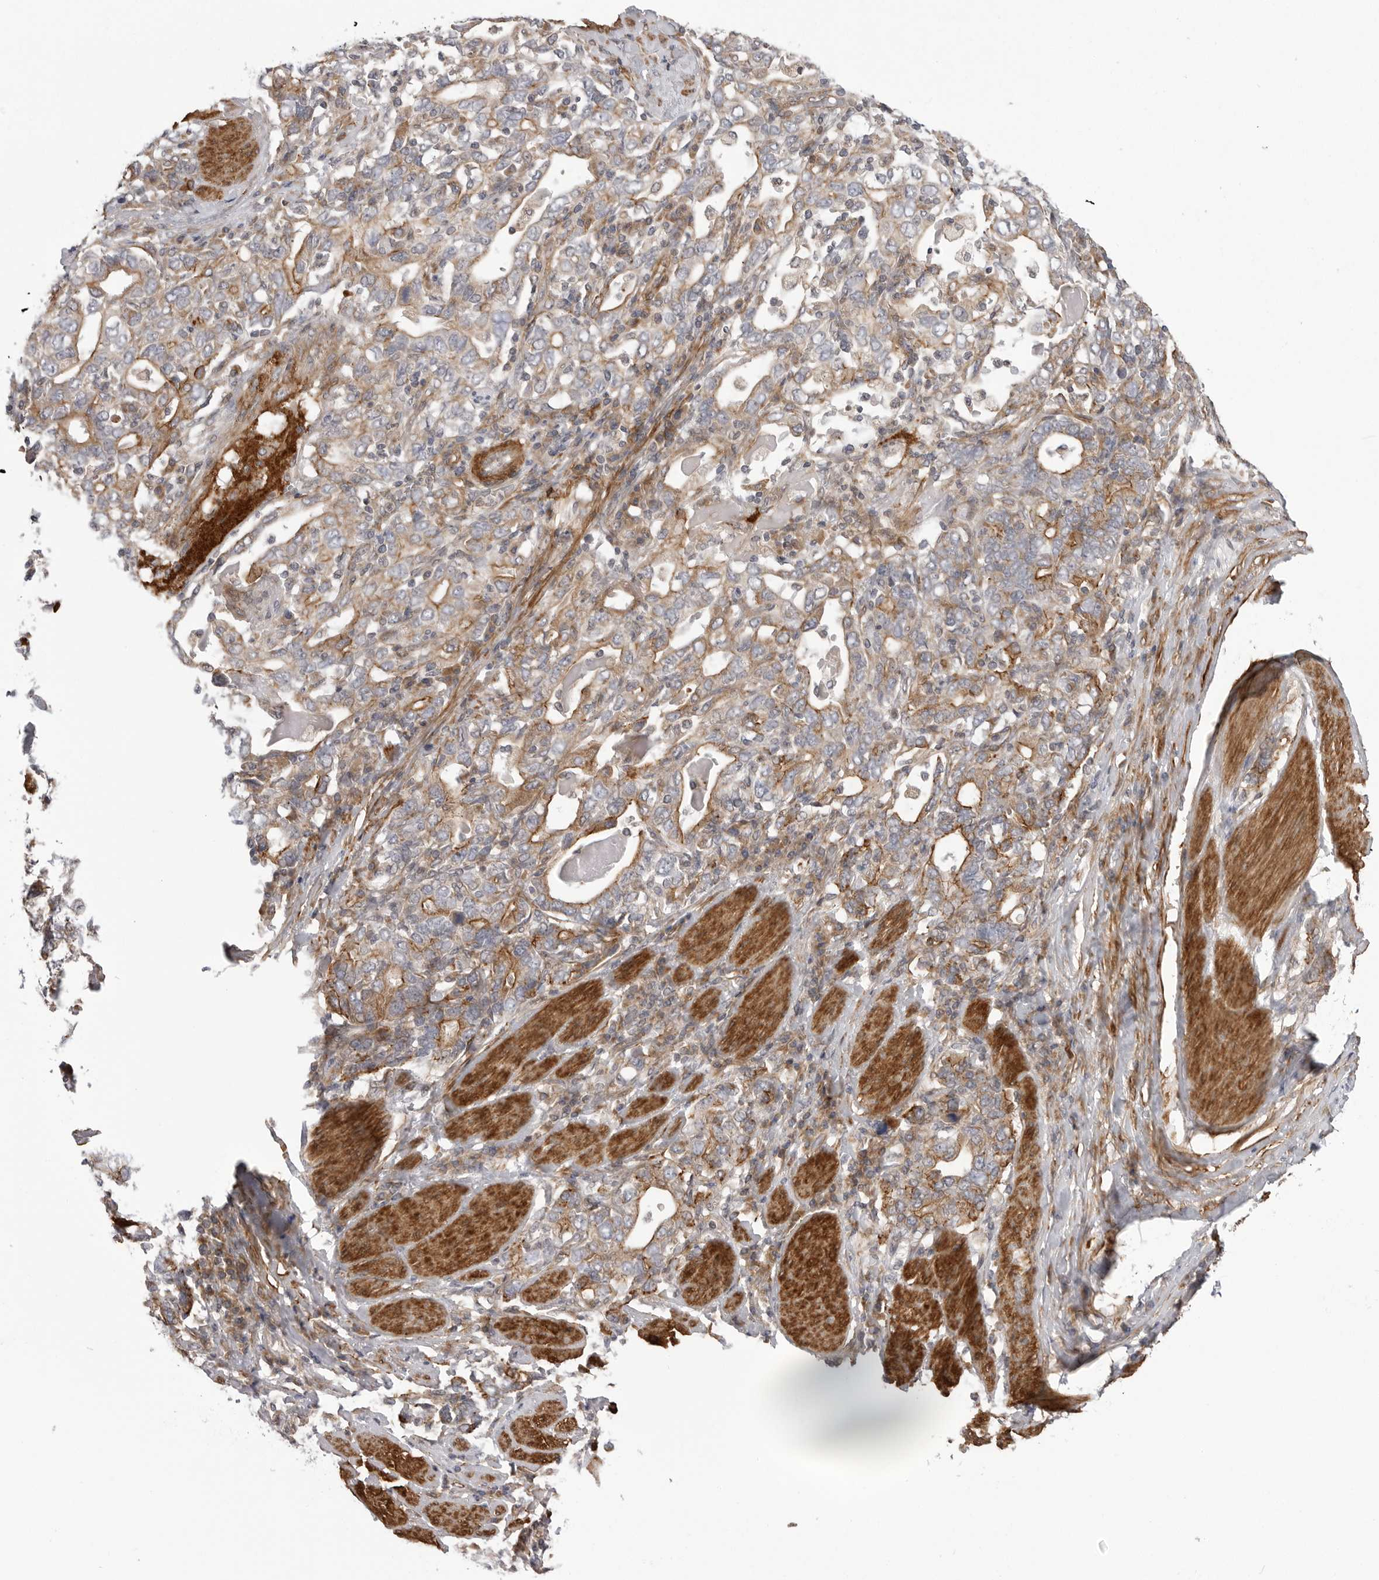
{"staining": {"intensity": "moderate", "quantity": ">75%", "location": "cytoplasmic/membranous"}, "tissue": "stomach cancer", "cell_type": "Tumor cells", "image_type": "cancer", "snomed": [{"axis": "morphology", "description": "Adenocarcinoma, NOS"}, {"axis": "topography", "description": "Stomach, upper"}], "caption": "A brown stain highlights moderate cytoplasmic/membranous positivity of a protein in human stomach adenocarcinoma tumor cells.", "gene": "SCP2", "patient": {"sex": "male", "age": 62}}